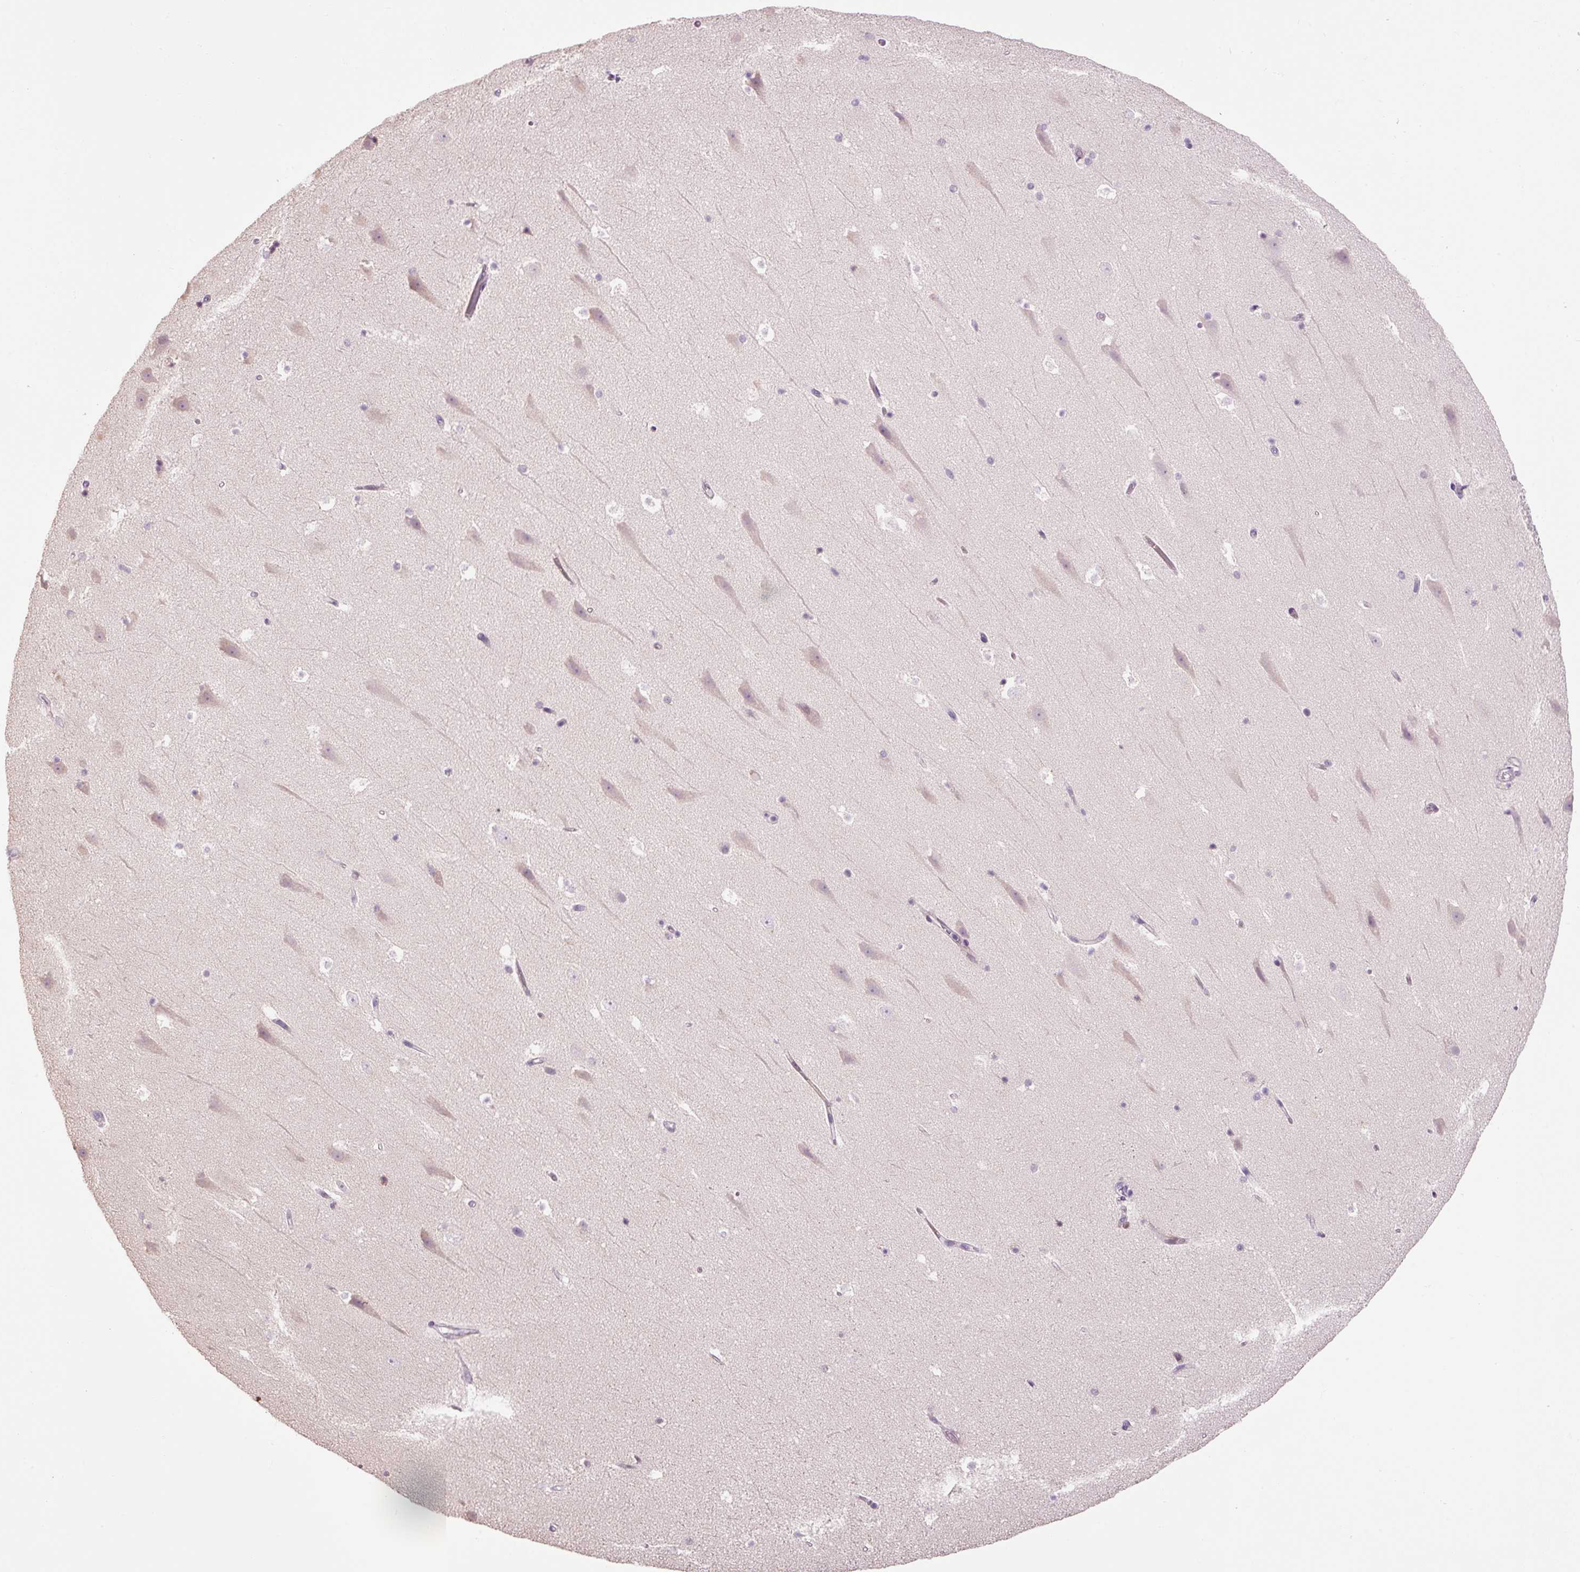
{"staining": {"intensity": "negative", "quantity": "none", "location": "none"}, "tissue": "hippocampus", "cell_type": "Glial cells", "image_type": "normal", "snomed": [{"axis": "morphology", "description": "Normal tissue, NOS"}, {"axis": "topography", "description": "Hippocampus"}], "caption": "Image shows no significant protein staining in glial cells of unremarkable hippocampus. (Stains: DAB (3,3'-diaminobenzidine) IHC with hematoxylin counter stain, Microscopy: brightfield microscopy at high magnification).", "gene": "HAX1", "patient": {"sex": "male", "age": 37}}